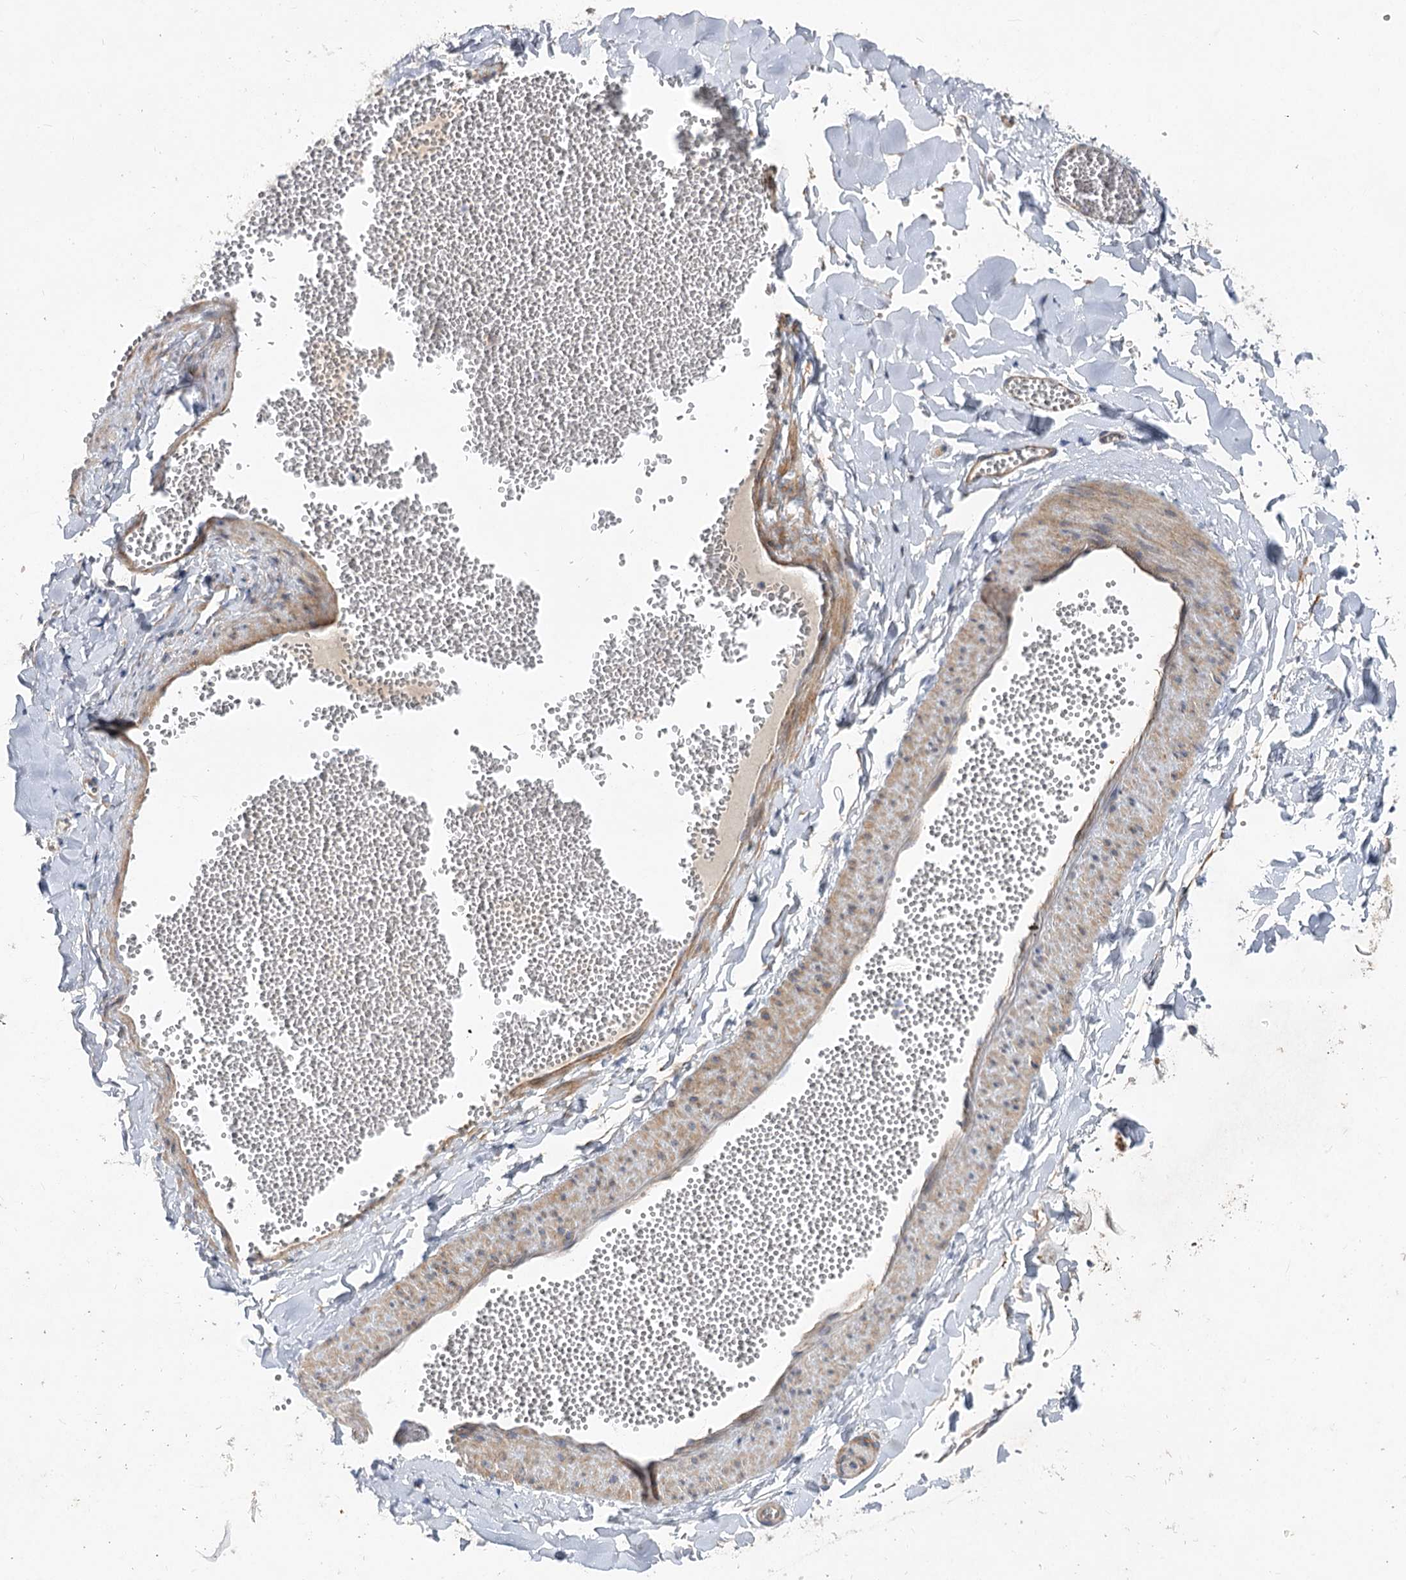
{"staining": {"intensity": "weak", "quantity": ">75%", "location": "cytoplasmic/membranous"}, "tissue": "adipose tissue", "cell_type": "Adipocytes", "image_type": "normal", "snomed": [{"axis": "morphology", "description": "Normal tissue, NOS"}, {"axis": "topography", "description": "Gallbladder"}, {"axis": "topography", "description": "Peripheral nerve tissue"}], "caption": "Immunohistochemistry (IHC) of unremarkable human adipose tissue displays low levels of weak cytoplasmic/membranous positivity in approximately >75% of adipocytes.", "gene": "SH3BP5L", "patient": {"sex": "male", "age": 38}}